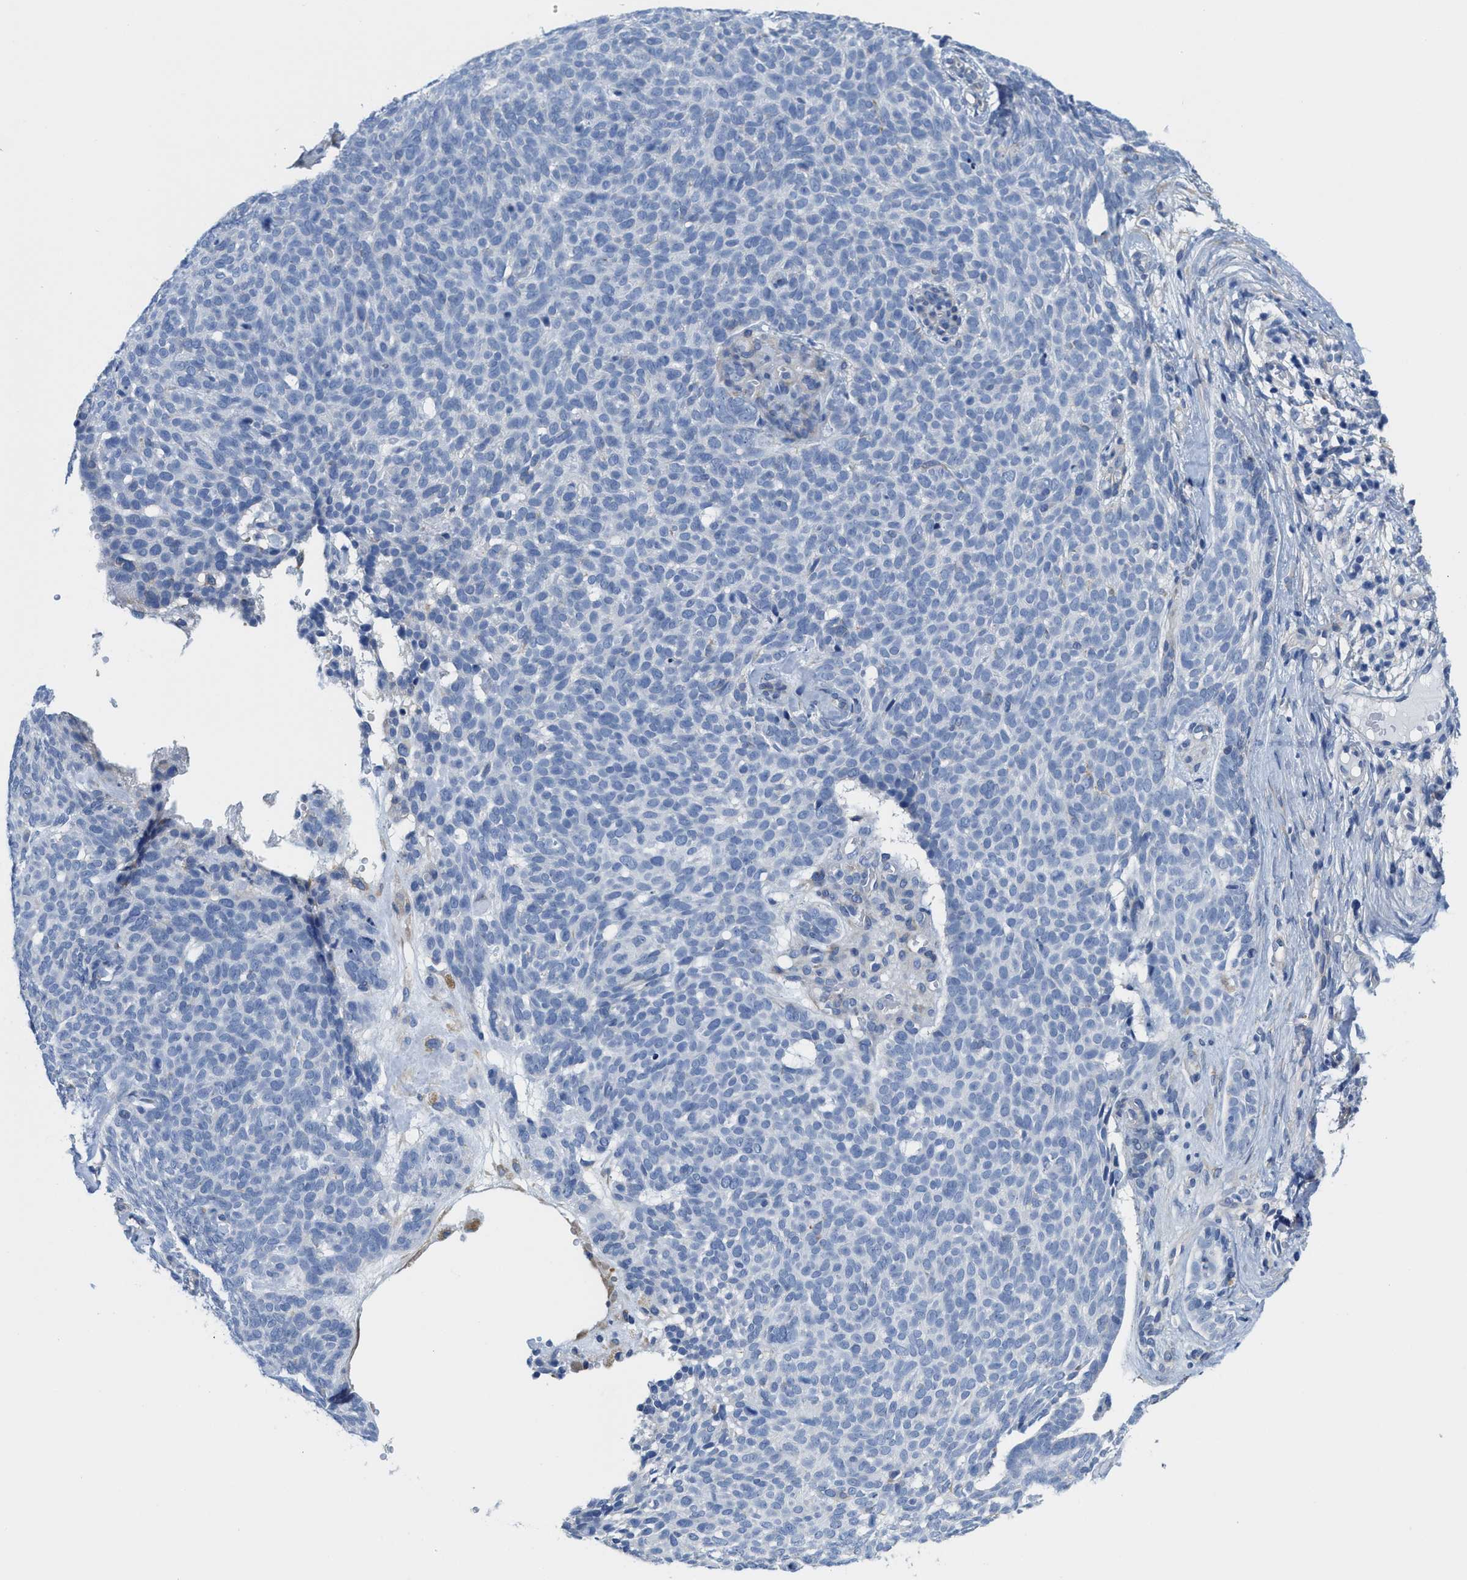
{"staining": {"intensity": "negative", "quantity": "none", "location": "none"}, "tissue": "skin cancer", "cell_type": "Tumor cells", "image_type": "cancer", "snomed": [{"axis": "morphology", "description": "Basal cell carcinoma"}, {"axis": "topography", "description": "Skin"}], "caption": "High power microscopy histopathology image of an IHC image of skin basal cell carcinoma, revealing no significant positivity in tumor cells.", "gene": "DSCAM", "patient": {"sex": "male", "age": 61}}